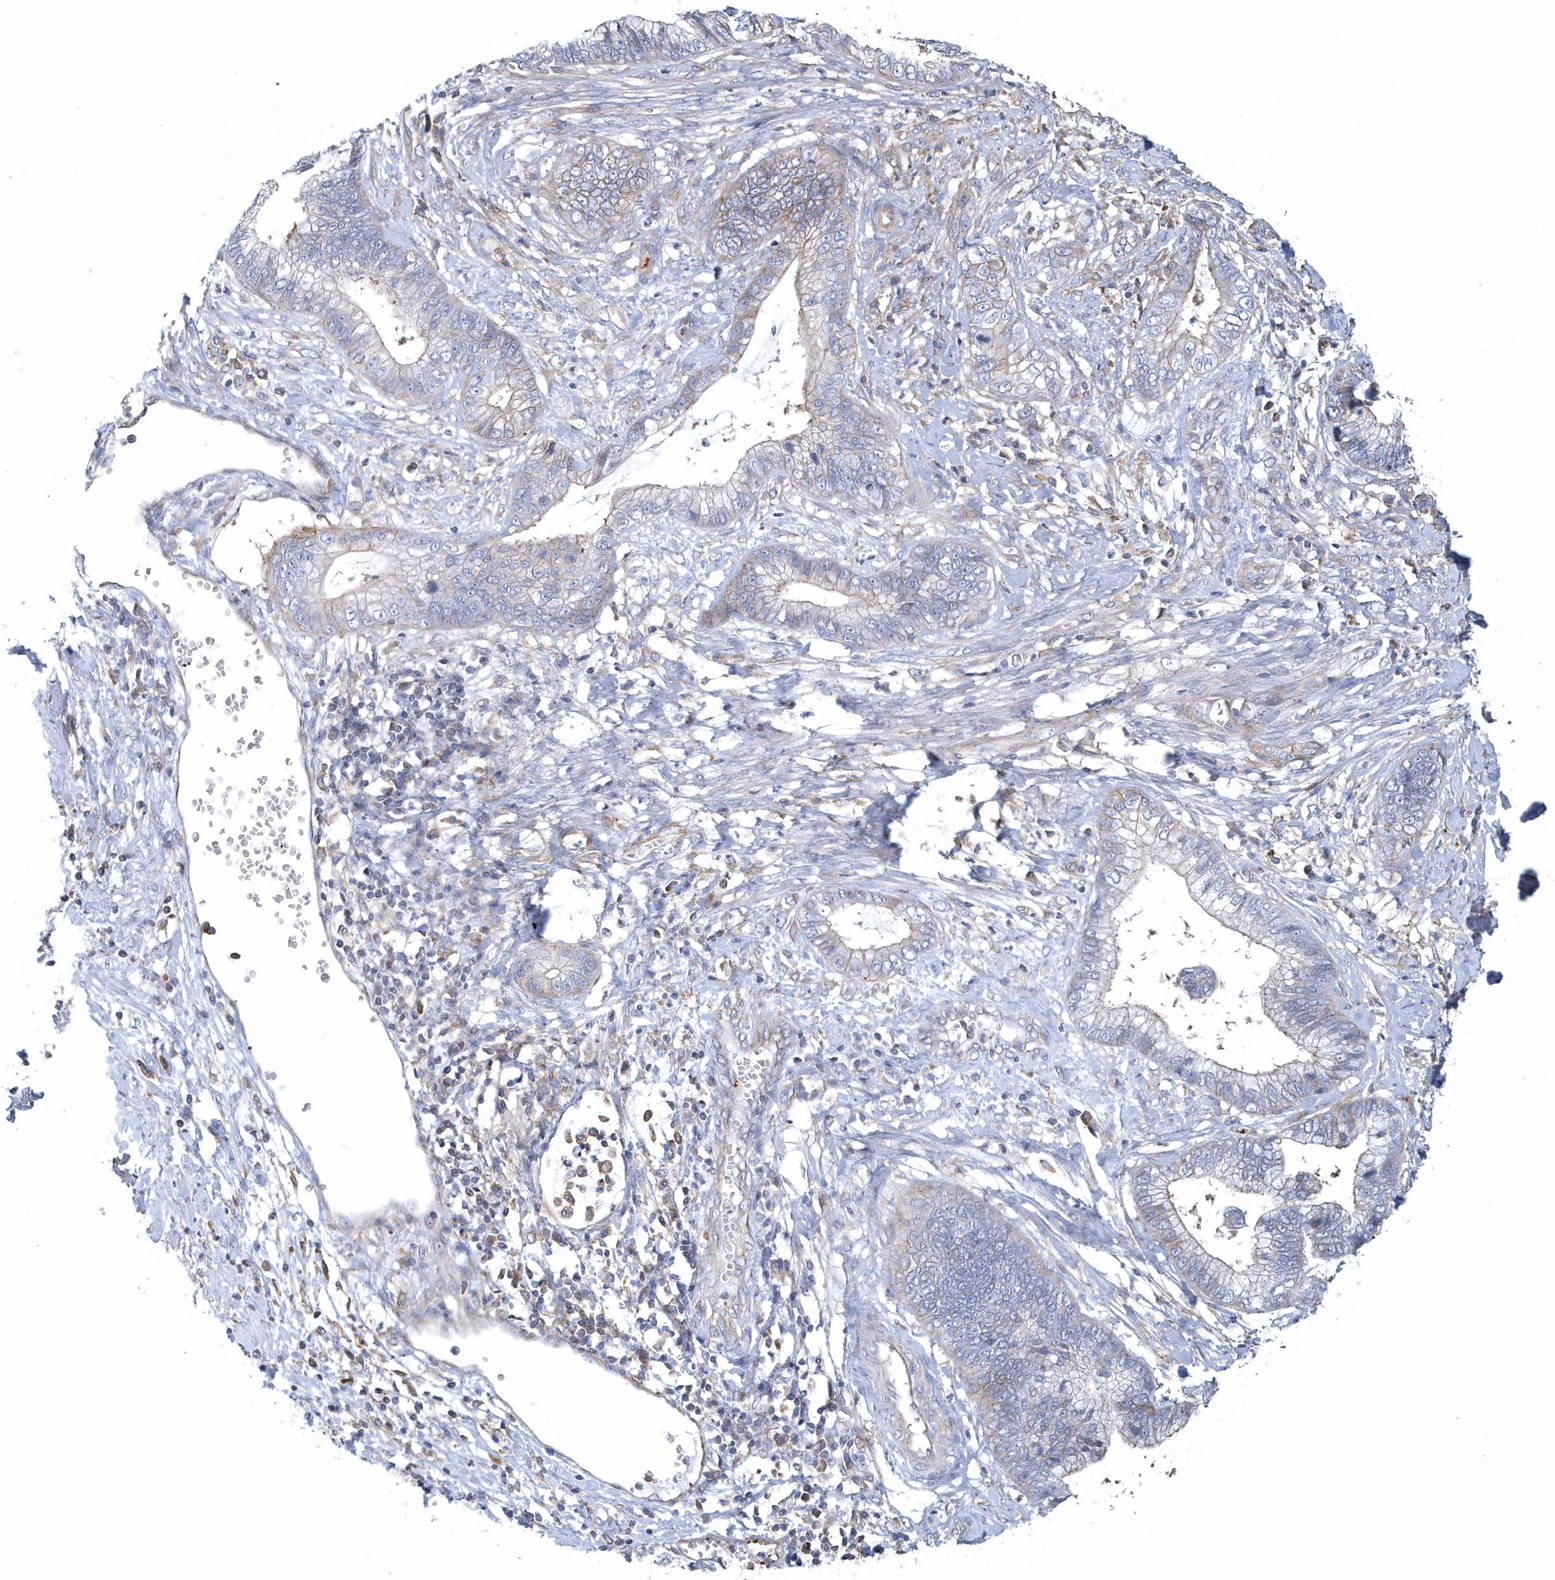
{"staining": {"intensity": "negative", "quantity": "none", "location": "none"}, "tissue": "cervical cancer", "cell_type": "Tumor cells", "image_type": "cancer", "snomed": [{"axis": "morphology", "description": "Adenocarcinoma, NOS"}, {"axis": "topography", "description": "Cervix"}], "caption": "This histopathology image is of adenocarcinoma (cervical) stained with immunohistochemistry to label a protein in brown with the nuclei are counter-stained blue. There is no expression in tumor cells.", "gene": "ARAP2", "patient": {"sex": "female", "age": 44}}